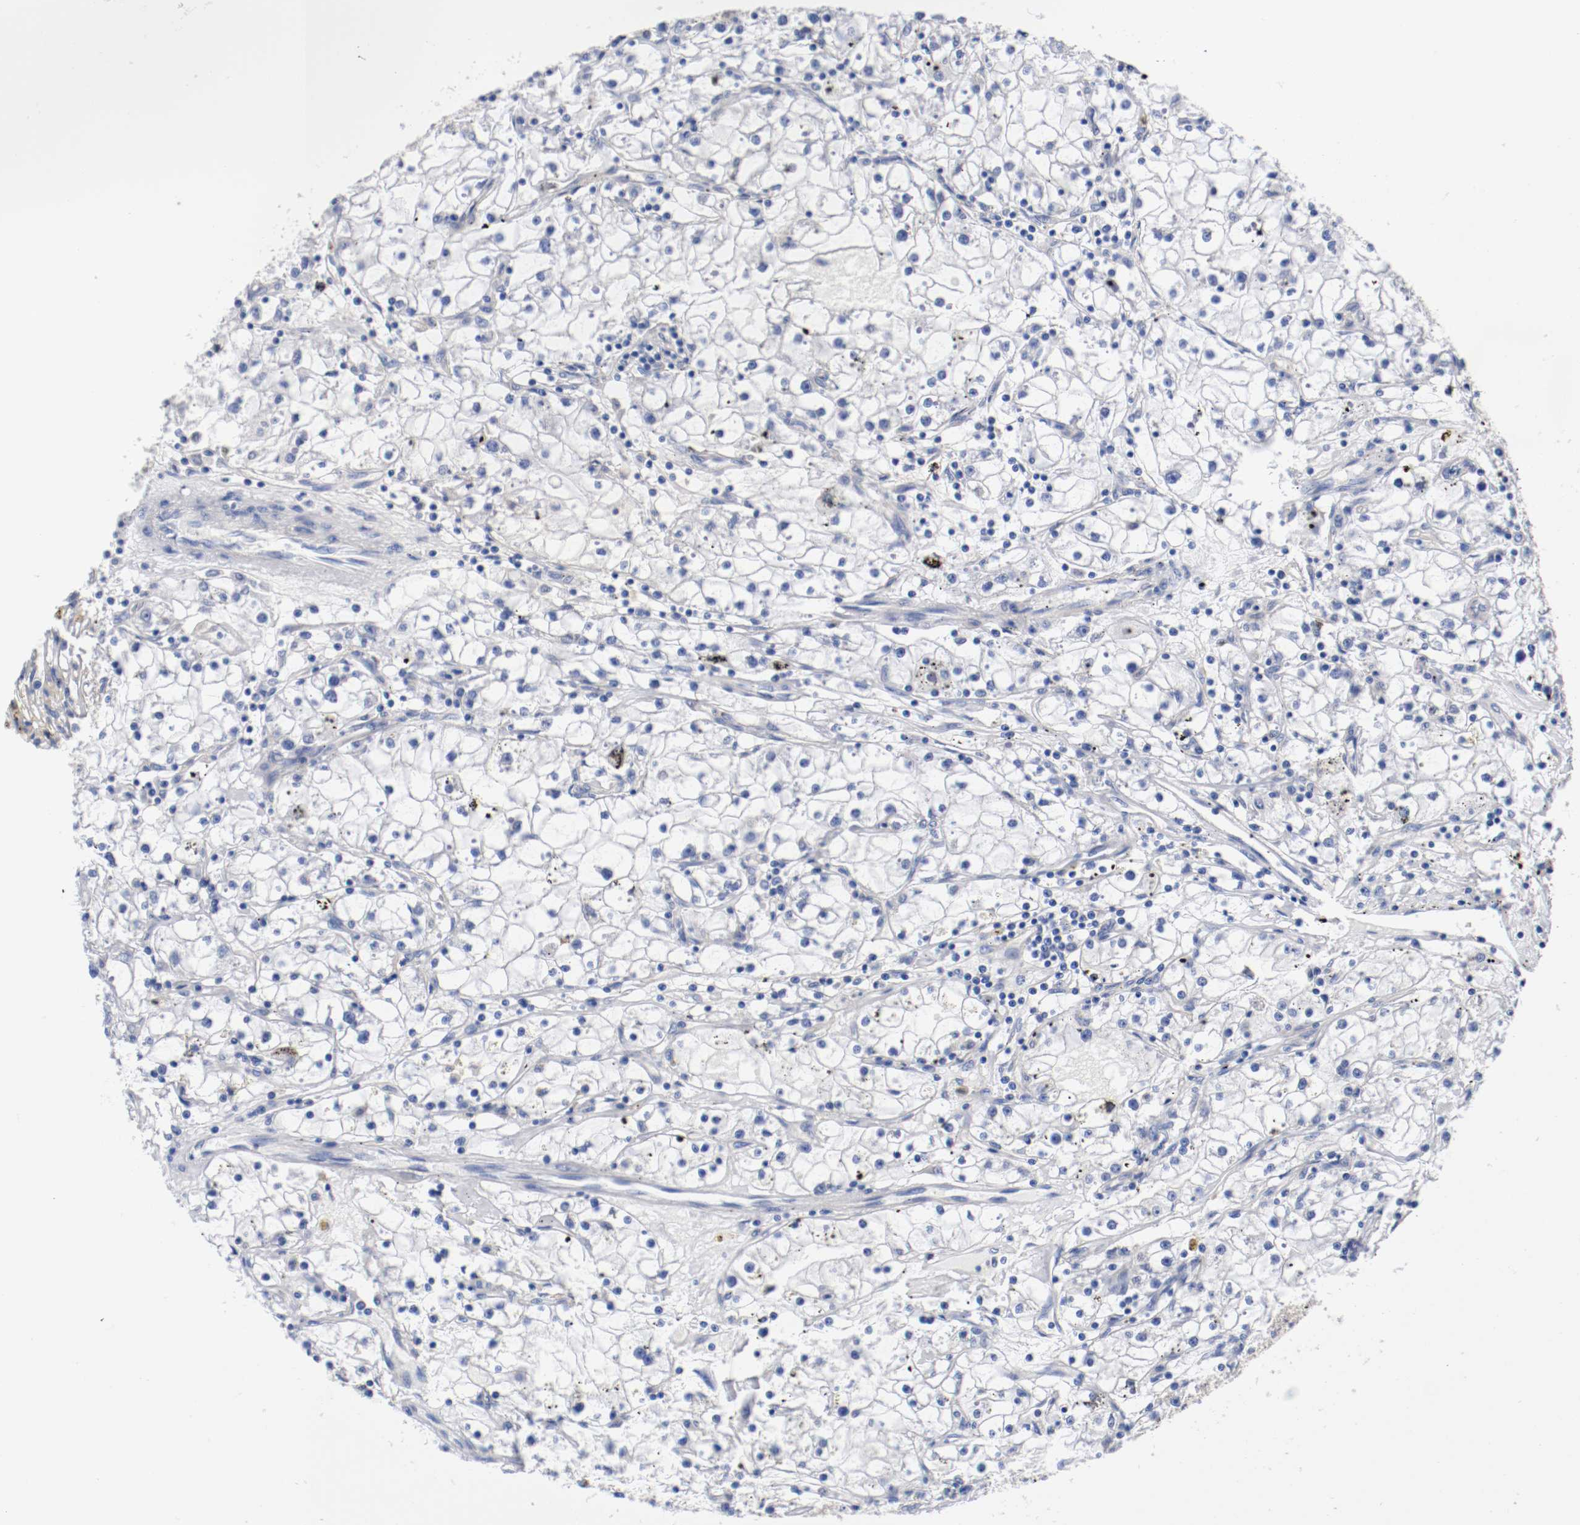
{"staining": {"intensity": "weak", "quantity": "<25%", "location": "cytoplasmic/membranous"}, "tissue": "renal cancer", "cell_type": "Tumor cells", "image_type": "cancer", "snomed": [{"axis": "morphology", "description": "Adenocarcinoma, NOS"}, {"axis": "topography", "description": "Kidney"}], "caption": "There is no significant positivity in tumor cells of renal cancer.", "gene": "HGS", "patient": {"sex": "male", "age": 56}}